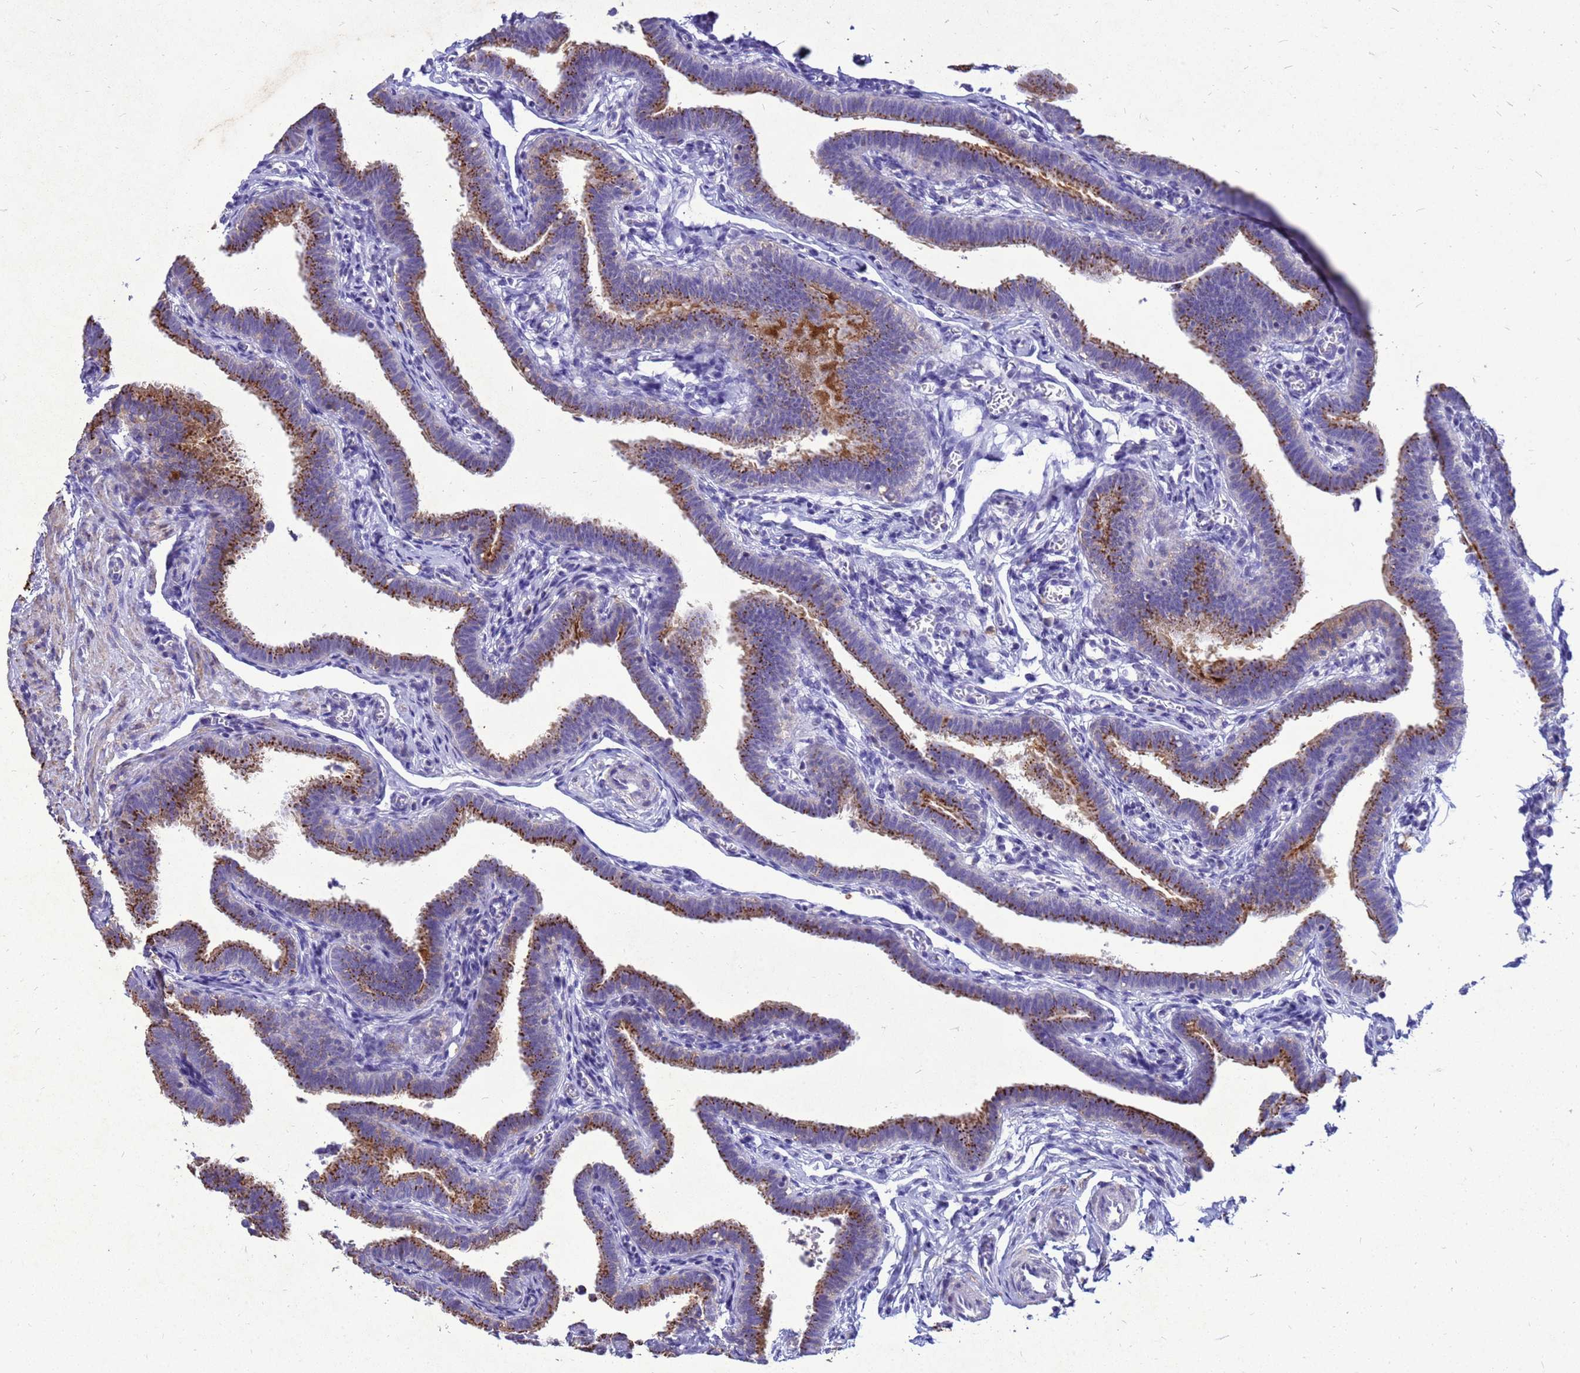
{"staining": {"intensity": "moderate", "quantity": ">75%", "location": "cytoplasmic/membranous"}, "tissue": "fallopian tube", "cell_type": "Glandular cells", "image_type": "normal", "snomed": [{"axis": "morphology", "description": "Normal tissue, NOS"}, {"axis": "topography", "description": "Fallopian tube"}], "caption": "Fallopian tube stained with DAB immunohistochemistry (IHC) displays medium levels of moderate cytoplasmic/membranous positivity in approximately >75% of glandular cells.", "gene": "AKR1C1", "patient": {"sex": "female", "age": 36}}